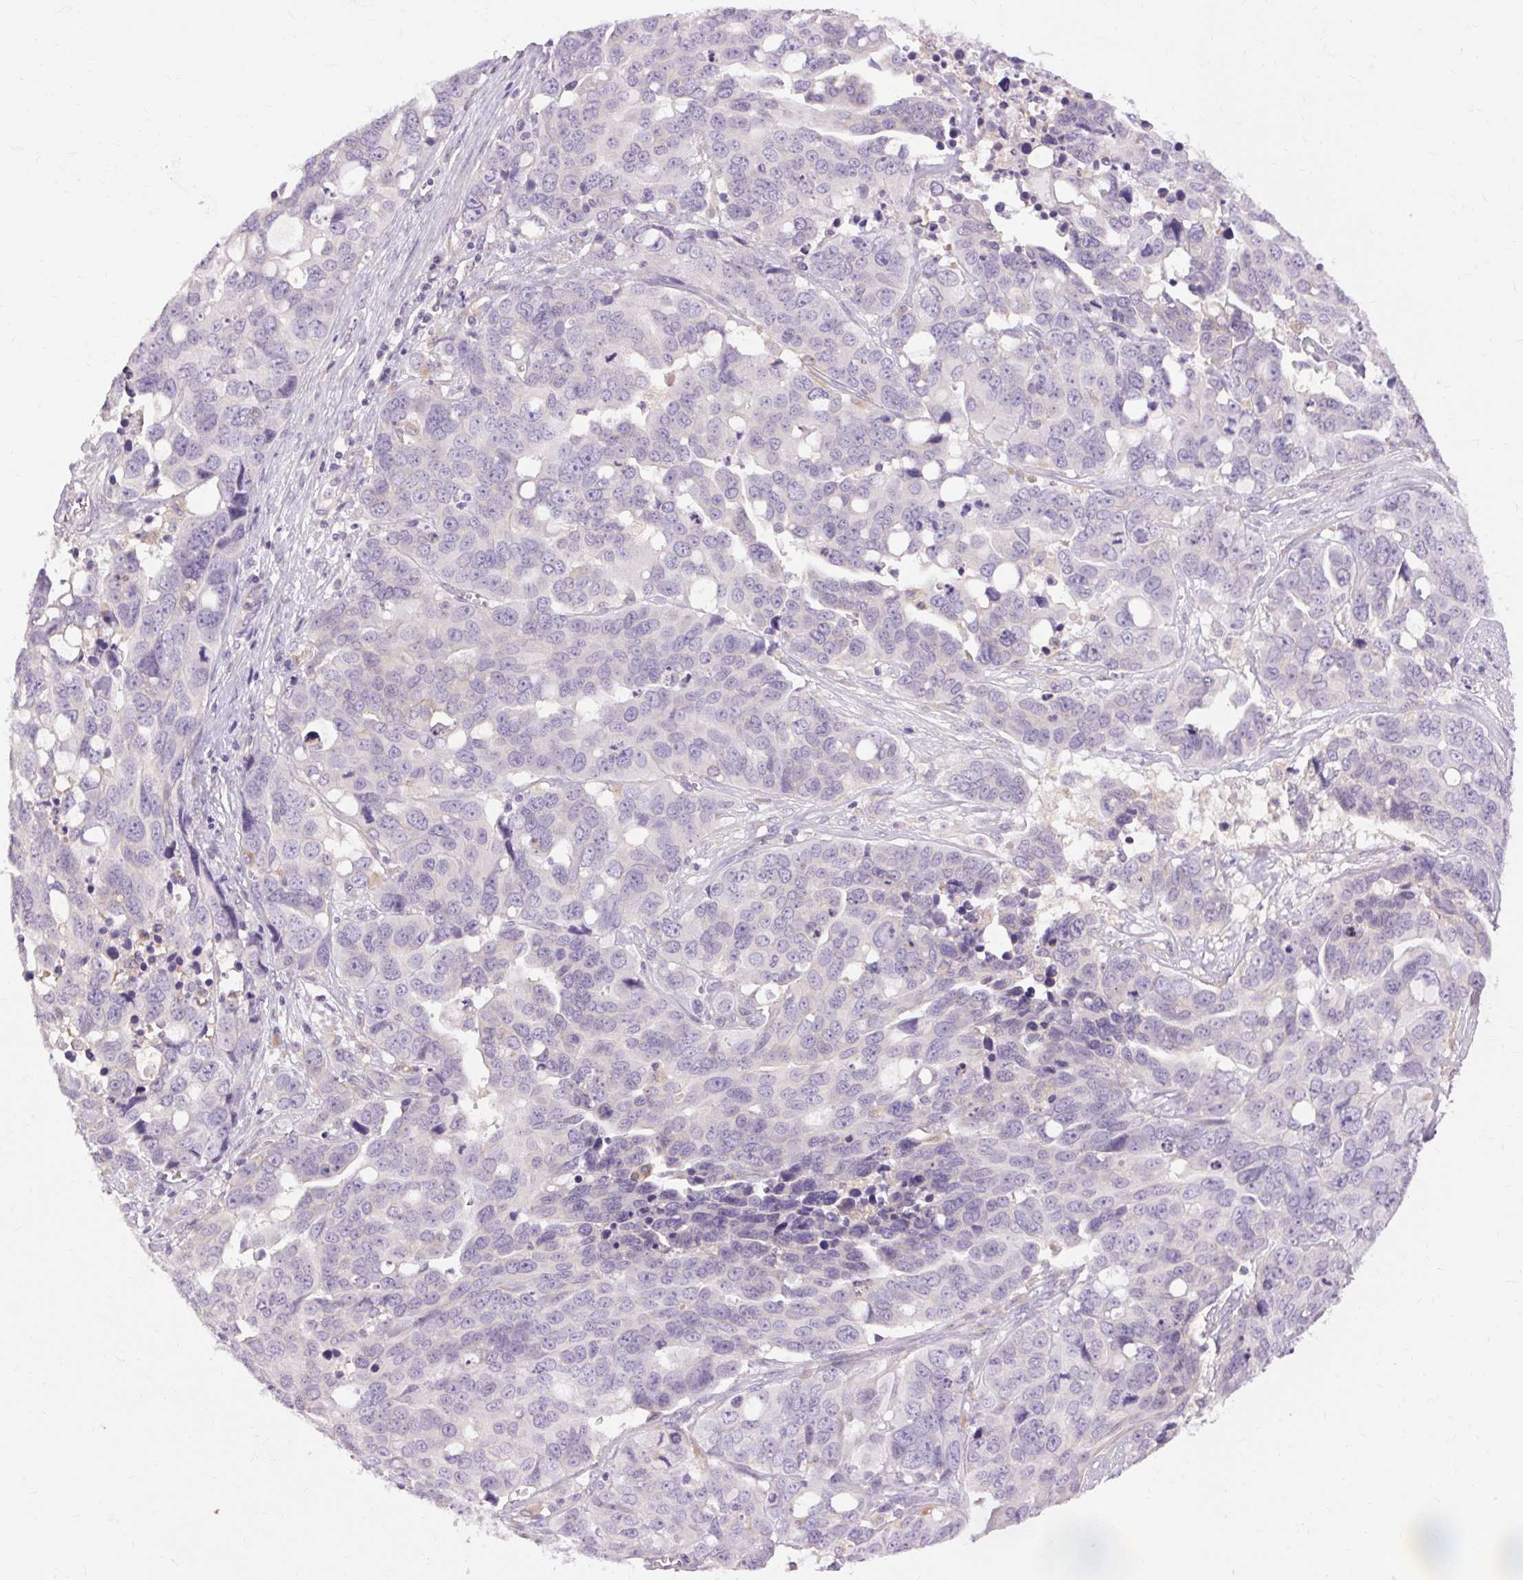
{"staining": {"intensity": "negative", "quantity": "none", "location": "none"}, "tissue": "ovarian cancer", "cell_type": "Tumor cells", "image_type": "cancer", "snomed": [{"axis": "morphology", "description": "Carcinoma, endometroid"}, {"axis": "topography", "description": "Ovary"}], "caption": "Tumor cells are negative for protein expression in human ovarian cancer (endometroid carcinoma).", "gene": "TM6SF1", "patient": {"sex": "female", "age": 78}}